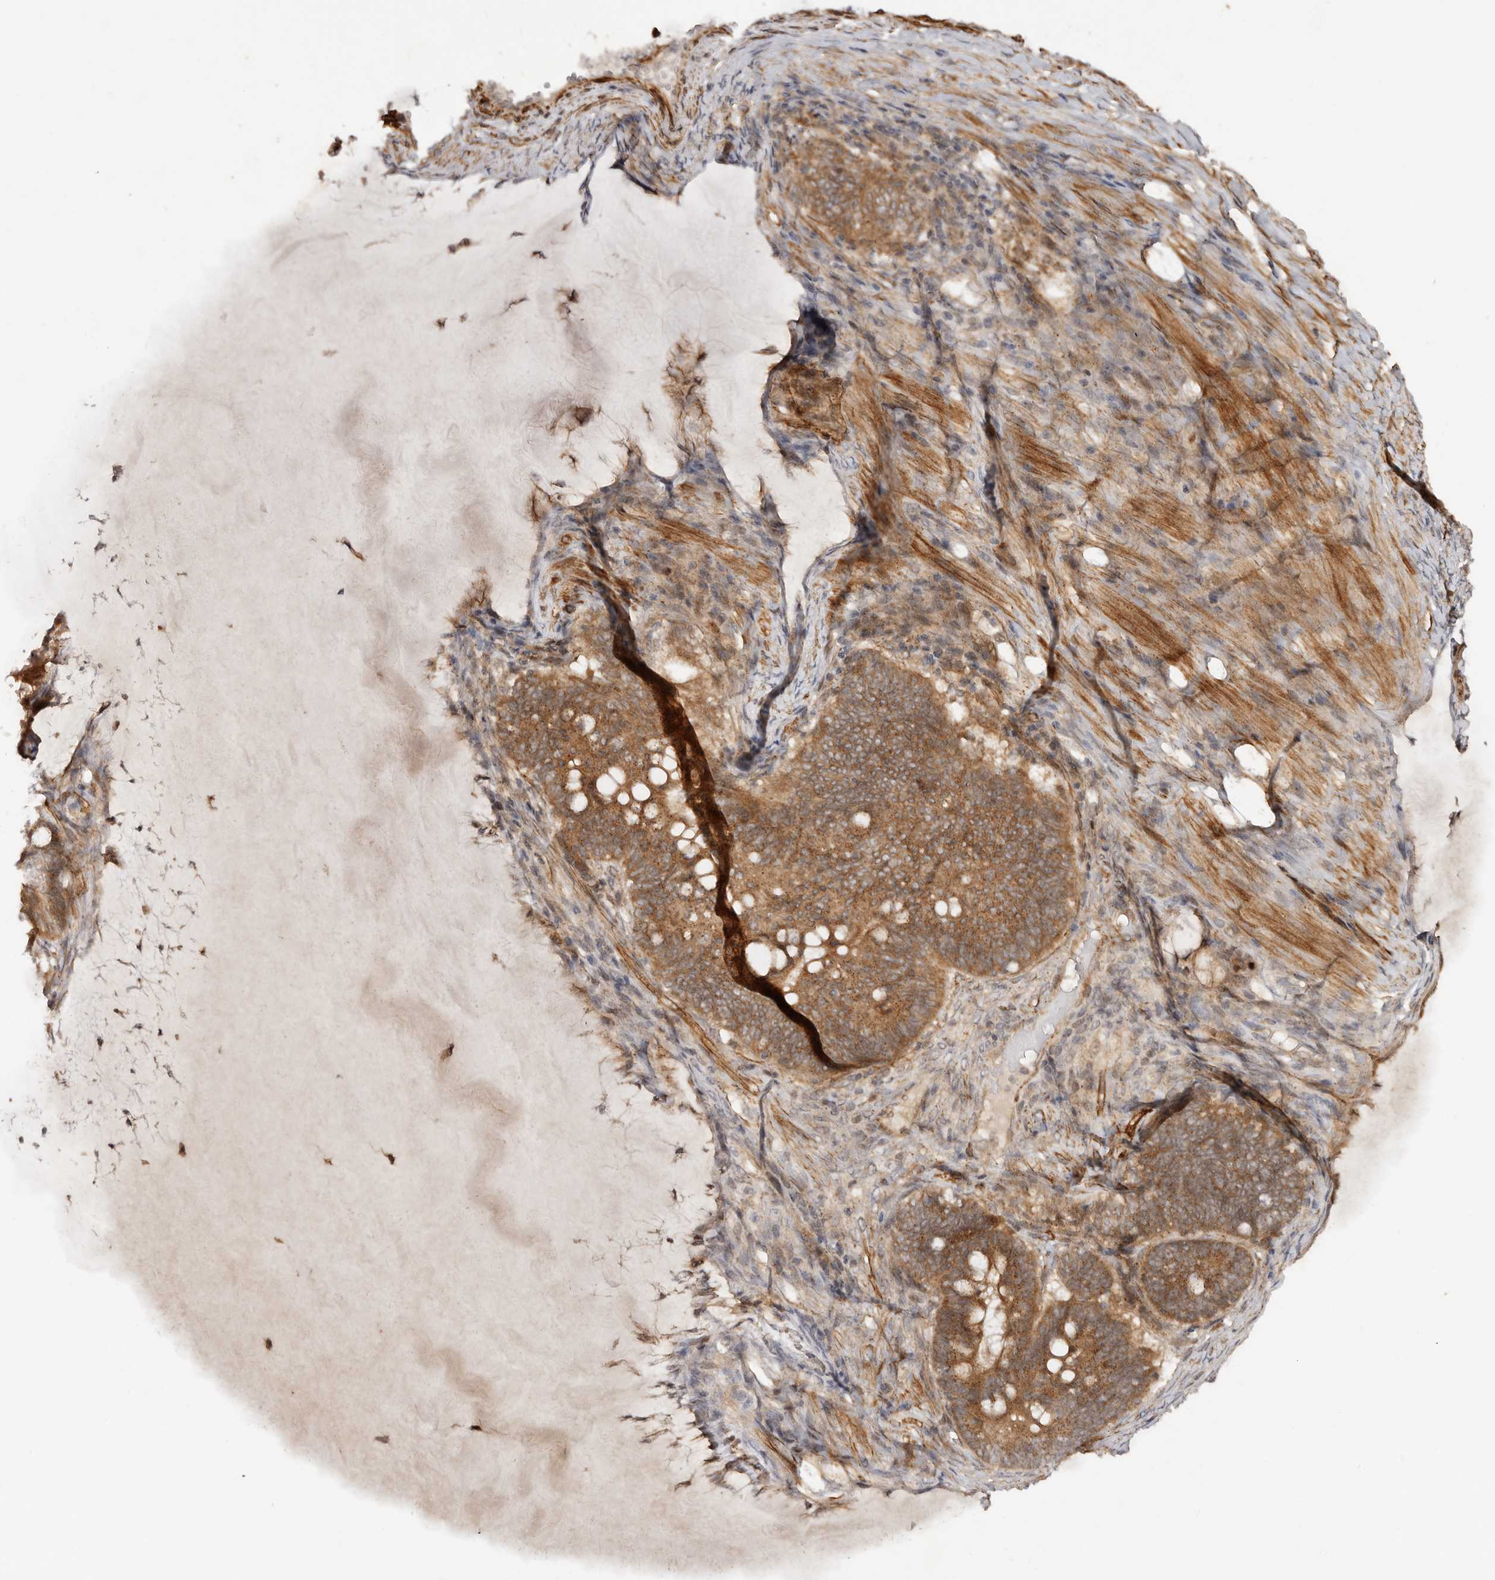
{"staining": {"intensity": "moderate", "quantity": ">75%", "location": "cytoplasmic/membranous"}, "tissue": "ovarian cancer", "cell_type": "Tumor cells", "image_type": "cancer", "snomed": [{"axis": "morphology", "description": "Cystadenocarcinoma, mucinous, NOS"}, {"axis": "topography", "description": "Ovary"}], "caption": "A histopathology image of ovarian cancer (mucinous cystadenocarcinoma) stained for a protein demonstrates moderate cytoplasmic/membranous brown staining in tumor cells.", "gene": "MICAL2", "patient": {"sex": "female", "age": 61}}